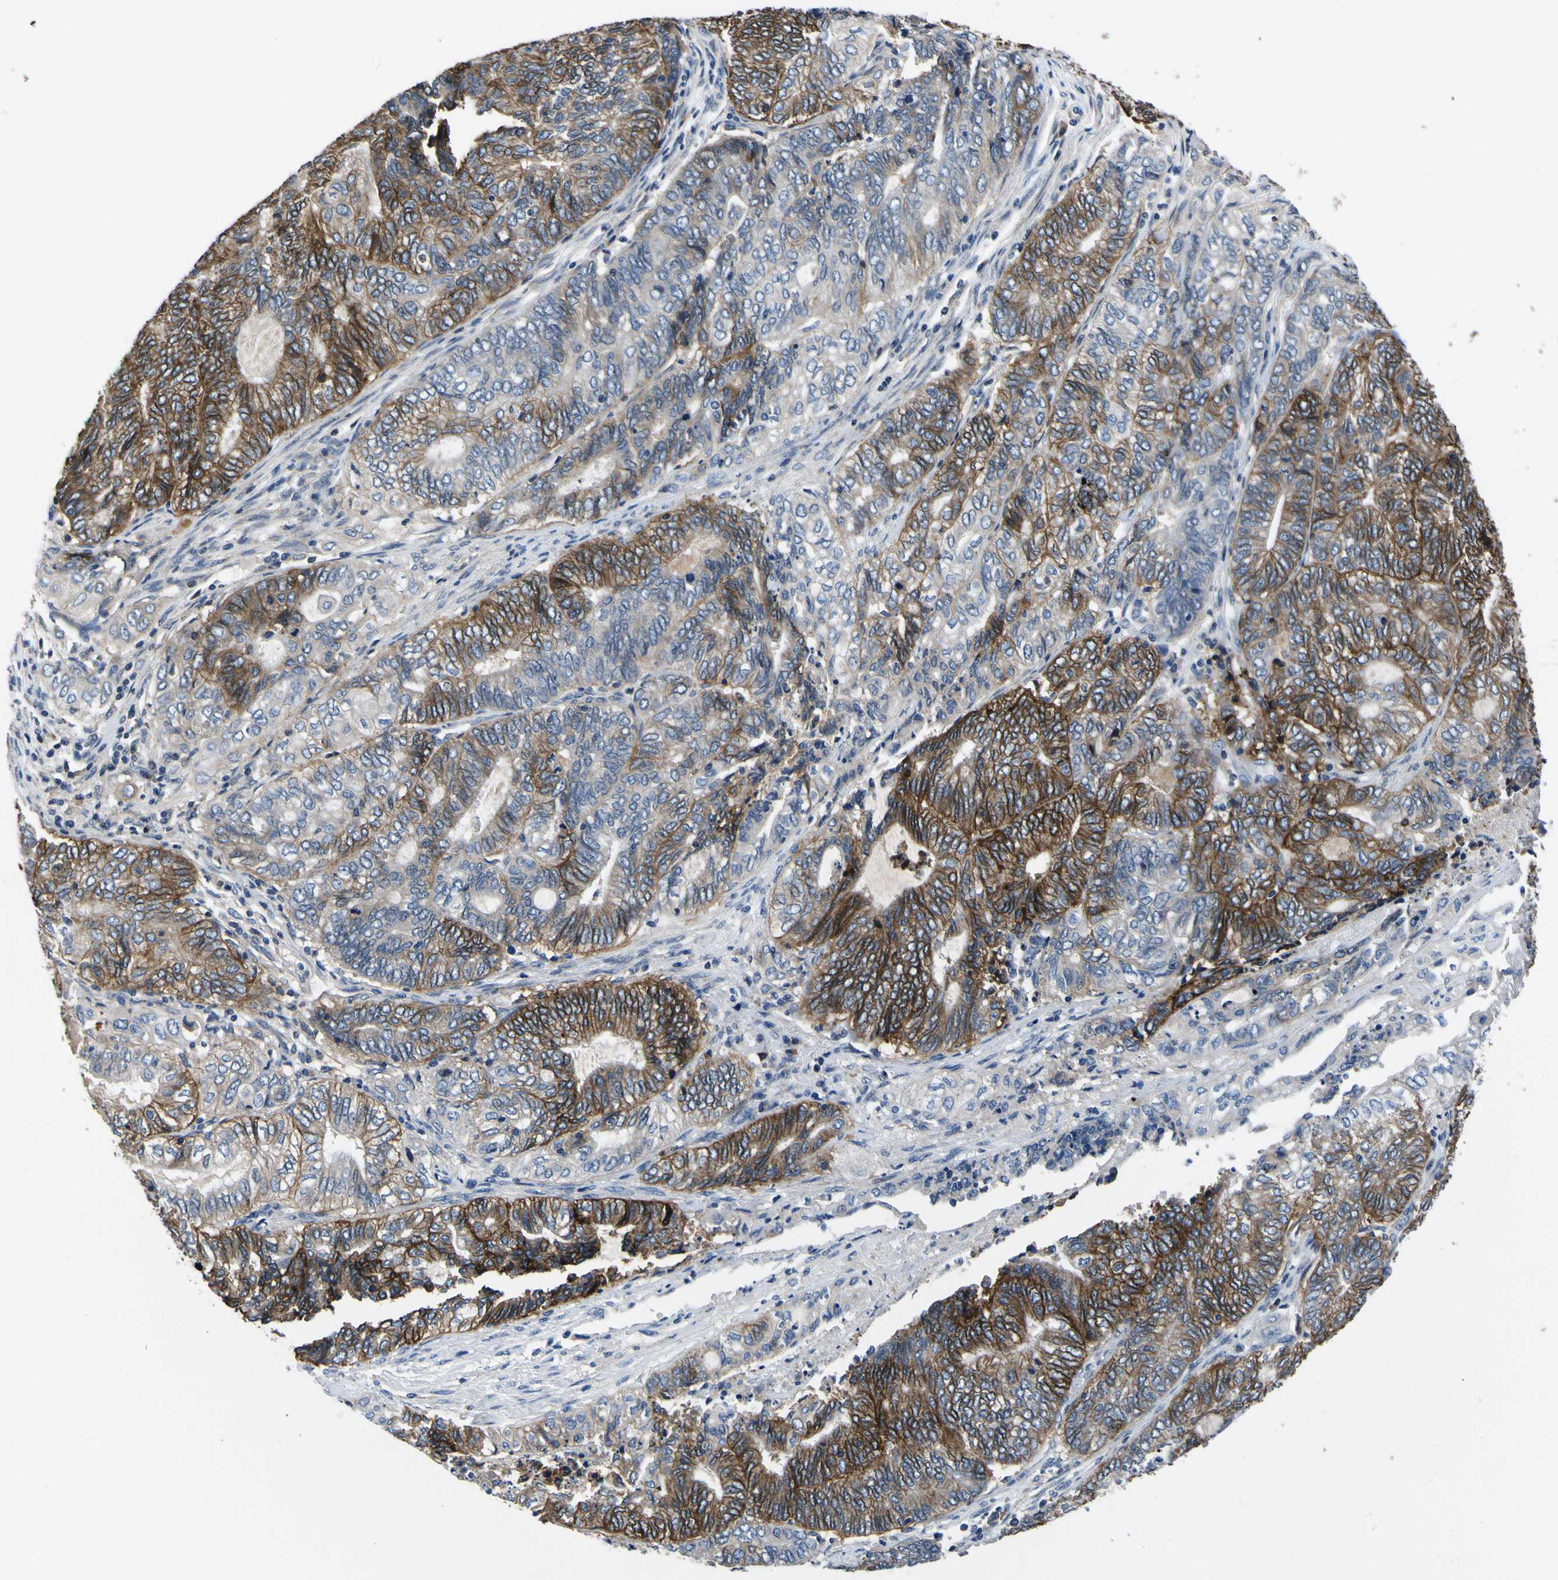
{"staining": {"intensity": "moderate", "quantity": ">75%", "location": "cytoplasmic/membranous"}, "tissue": "endometrial cancer", "cell_type": "Tumor cells", "image_type": "cancer", "snomed": [{"axis": "morphology", "description": "Adenocarcinoma, NOS"}, {"axis": "topography", "description": "Uterus"}, {"axis": "topography", "description": "Endometrium"}], "caption": "Approximately >75% of tumor cells in human endometrial cancer (adenocarcinoma) exhibit moderate cytoplasmic/membranous protein expression as visualized by brown immunohistochemical staining.", "gene": "EPHB4", "patient": {"sex": "female", "age": 70}}